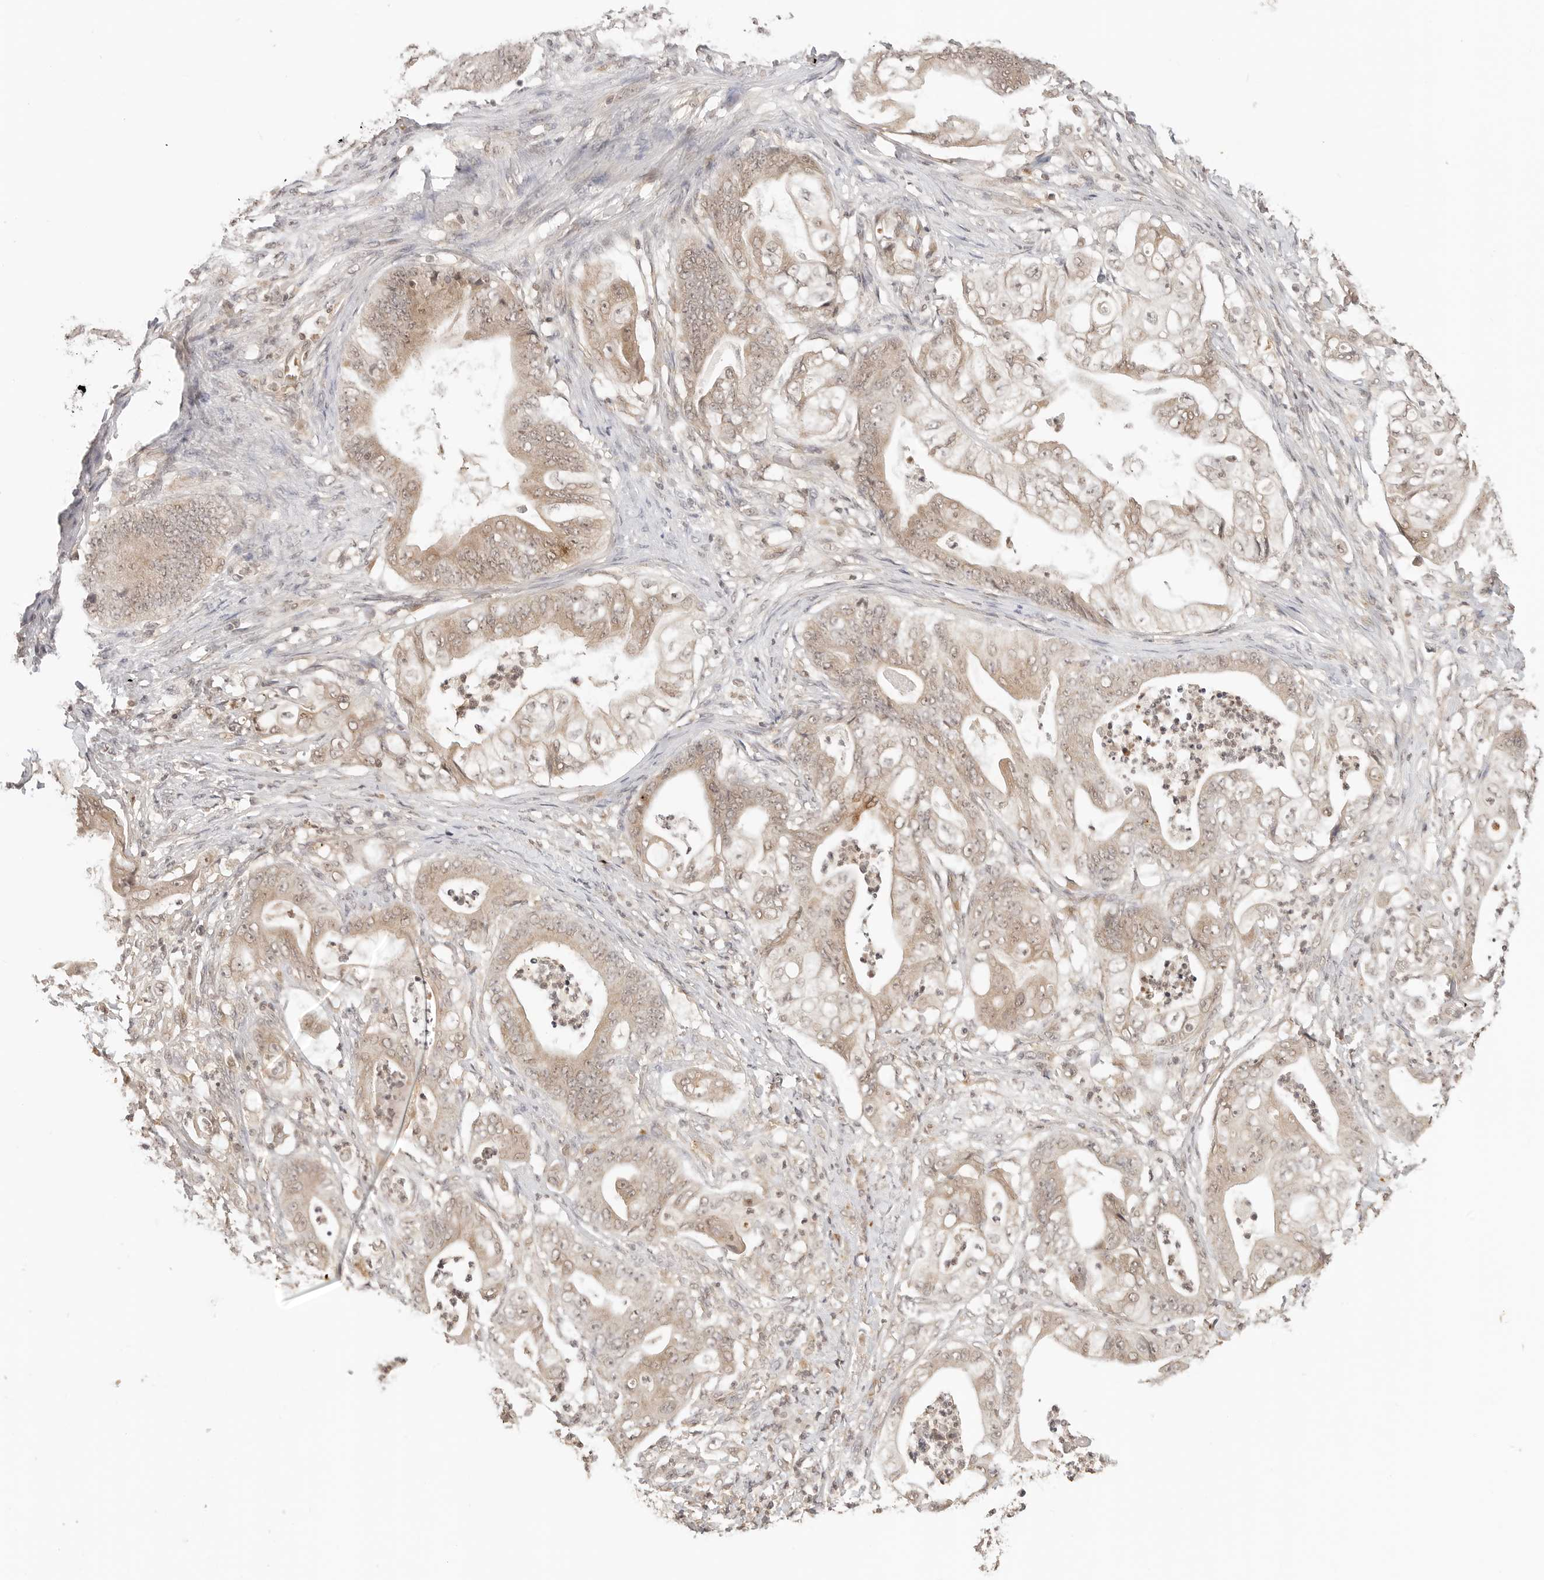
{"staining": {"intensity": "weak", "quantity": ">75%", "location": "cytoplasmic/membranous"}, "tissue": "stomach cancer", "cell_type": "Tumor cells", "image_type": "cancer", "snomed": [{"axis": "morphology", "description": "Adenocarcinoma, NOS"}, {"axis": "topography", "description": "Stomach"}], "caption": "Weak cytoplasmic/membranous expression is identified in approximately >75% of tumor cells in adenocarcinoma (stomach). (Brightfield microscopy of DAB IHC at high magnification).", "gene": "GPR34", "patient": {"sex": "female", "age": 73}}